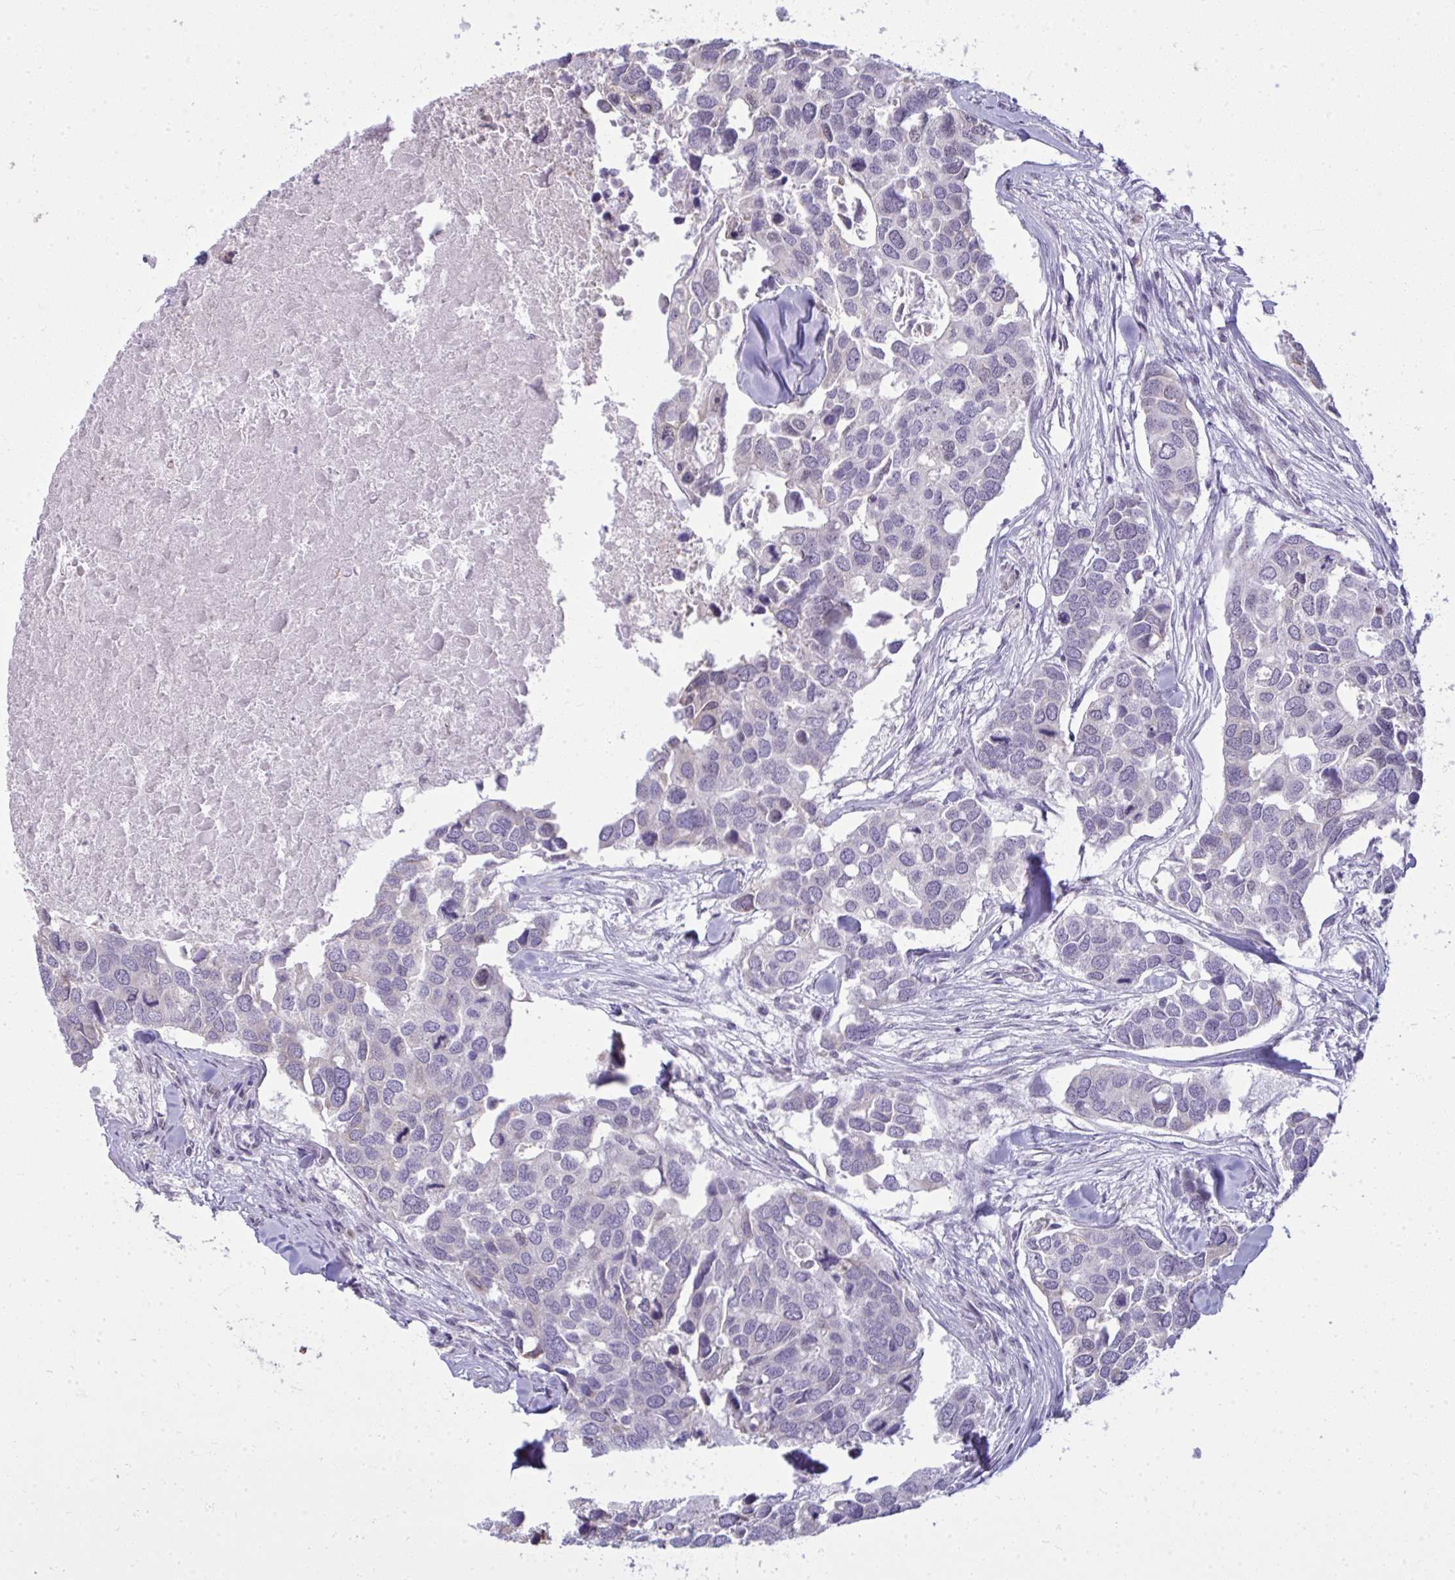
{"staining": {"intensity": "negative", "quantity": "none", "location": "none"}, "tissue": "breast cancer", "cell_type": "Tumor cells", "image_type": "cancer", "snomed": [{"axis": "morphology", "description": "Duct carcinoma"}, {"axis": "topography", "description": "Breast"}], "caption": "This is a photomicrograph of IHC staining of breast cancer (intraductal carcinoma), which shows no expression in tumor cells. (Immunohistochemistry, brightfield microscopy, high magnification).", "gene": "NPPA", "patient": {"sex": "female", "age": 83}}